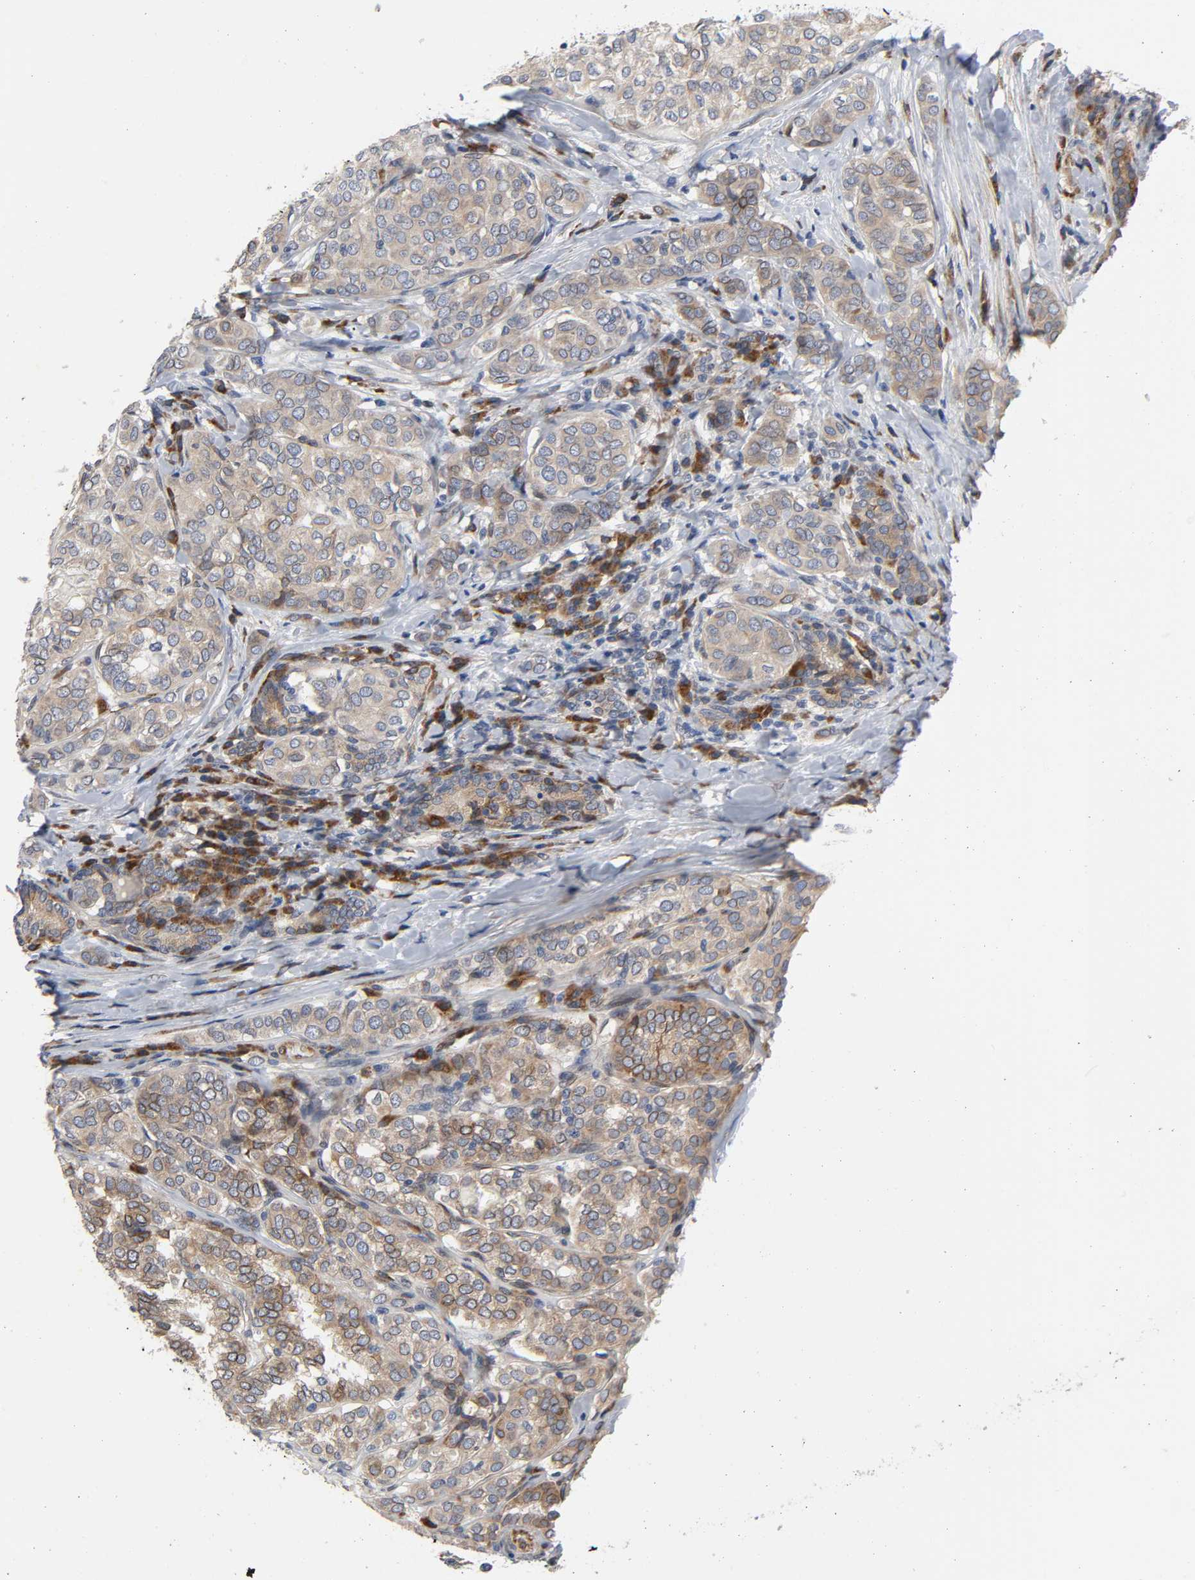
{"staining": {"intensity": "weak", "quantity": "25%-75%", "location": "cytoplasmic/membranous"}, "tissue": "thyroid cancer", "cell_type": "Tumor cells", "image_type": "cancer", "snomed": [{"axis": "morphology", "description": "Papillary adenocarcinoma, NOS"}, {"axis": "topography", "description": "Thyroid gland"}], "caption": "Immunohistochemistry (IHC) image of neoplastic tissue: papillary adenocarcinoma (thyroid) stained using immunohistochemistry exhibits low levels of weak protein expression localized specifically in the cytoplasmic/membranous of tumor cells, appearing as a cytoplasmic/membranous brown color.", "gene": "ASB6", "patient": {"sex": "female", "age": 30}}